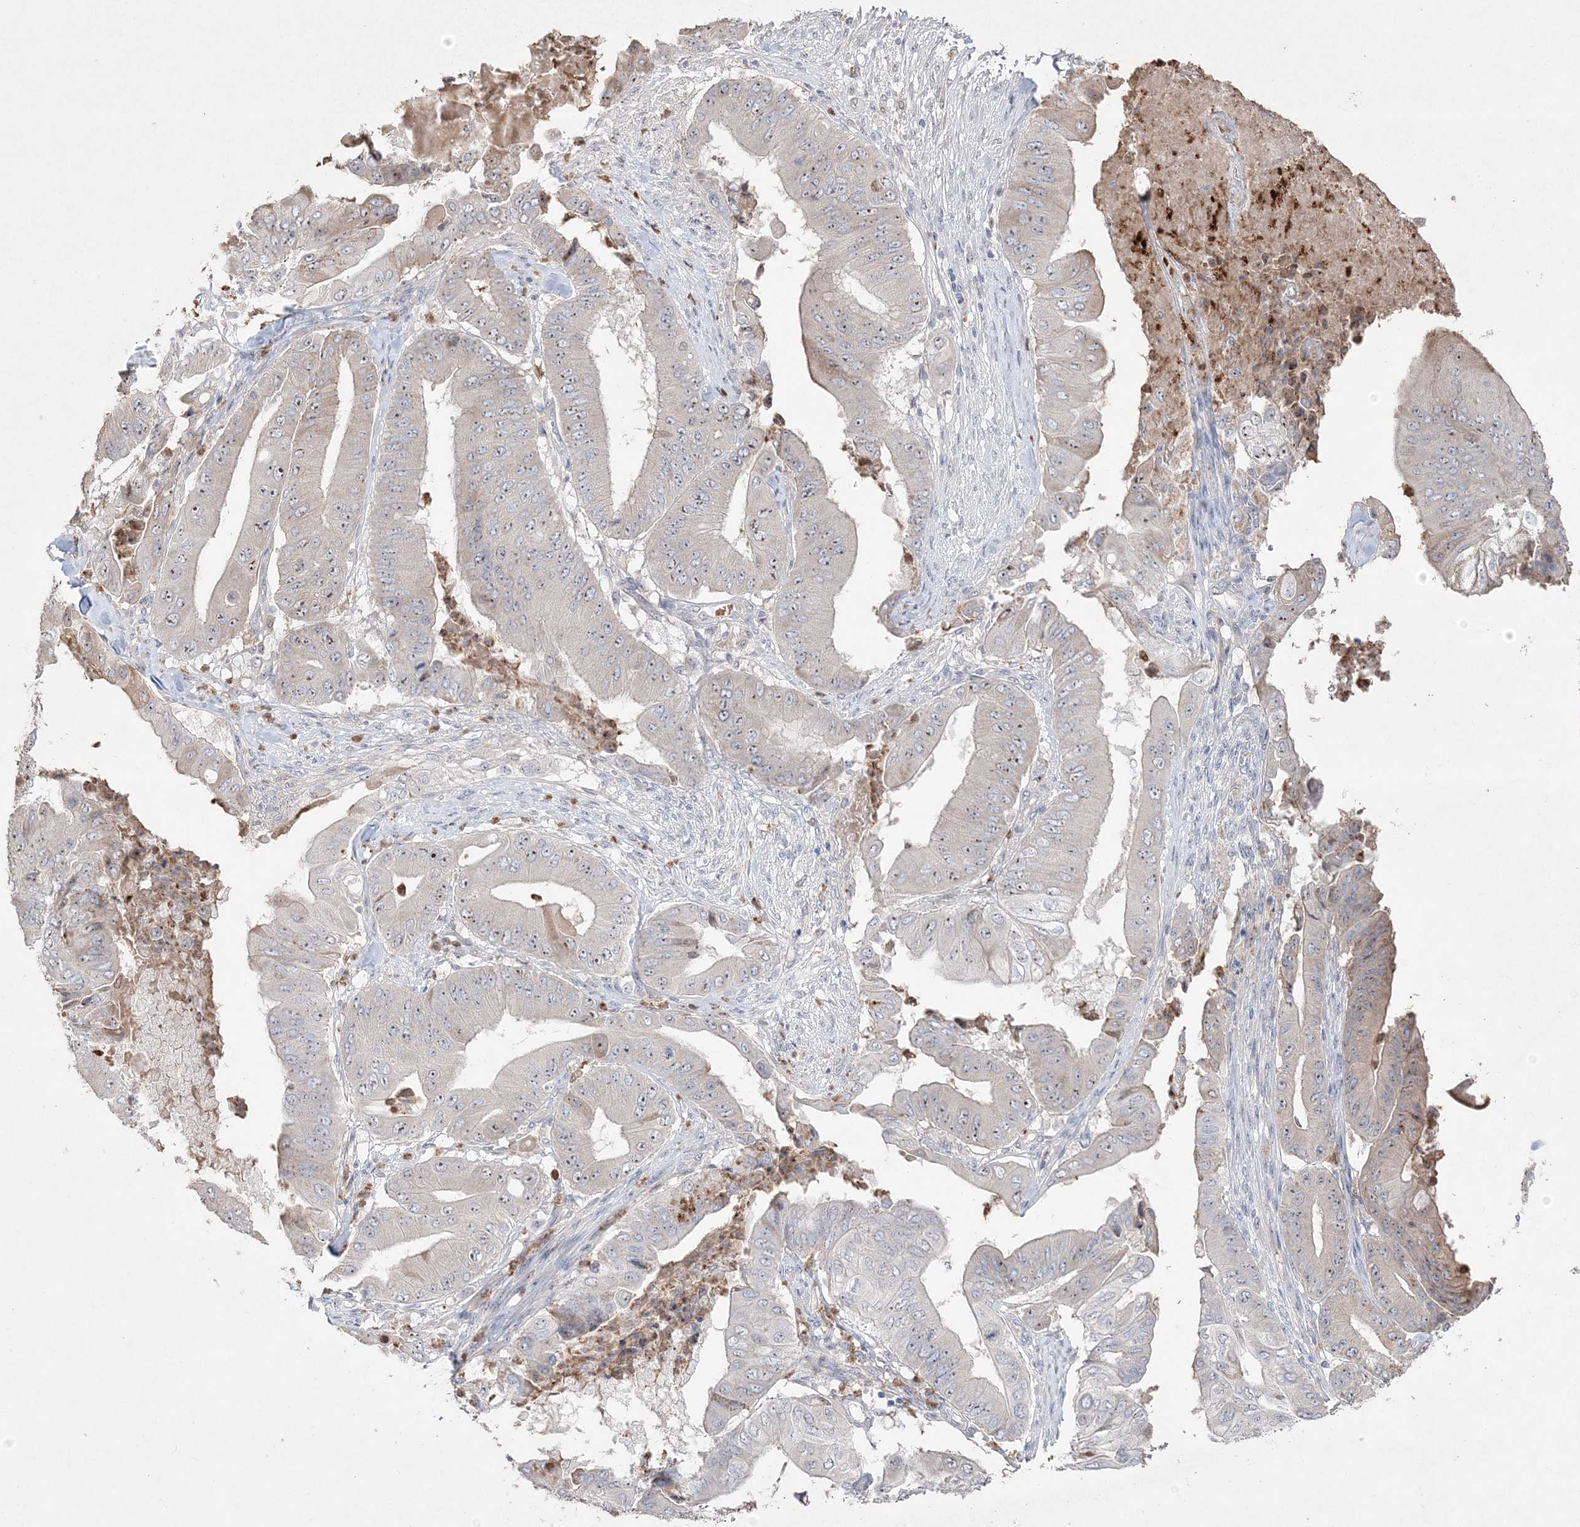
{"staining": {"intensity": "moderate", "quantity": "<25%", "location": "nuclear"}, "tissue": "pancreatic cancer", "cell_type": "Tumor cells", "image_type": "cancer", "snomed": [{"axis": "morphology", "description": "Adenocarcinoma, NOS"}, {"axis": "topography", "description": "Pancreas"}], "caption": "The immunohistochemical stain labels moderate nuclear positivity in tumor cells of pancreatic cancer (adenocarcinoma) tissue.", "gene": "NOP16", "patient": {"sex": "female", "age": 77}}